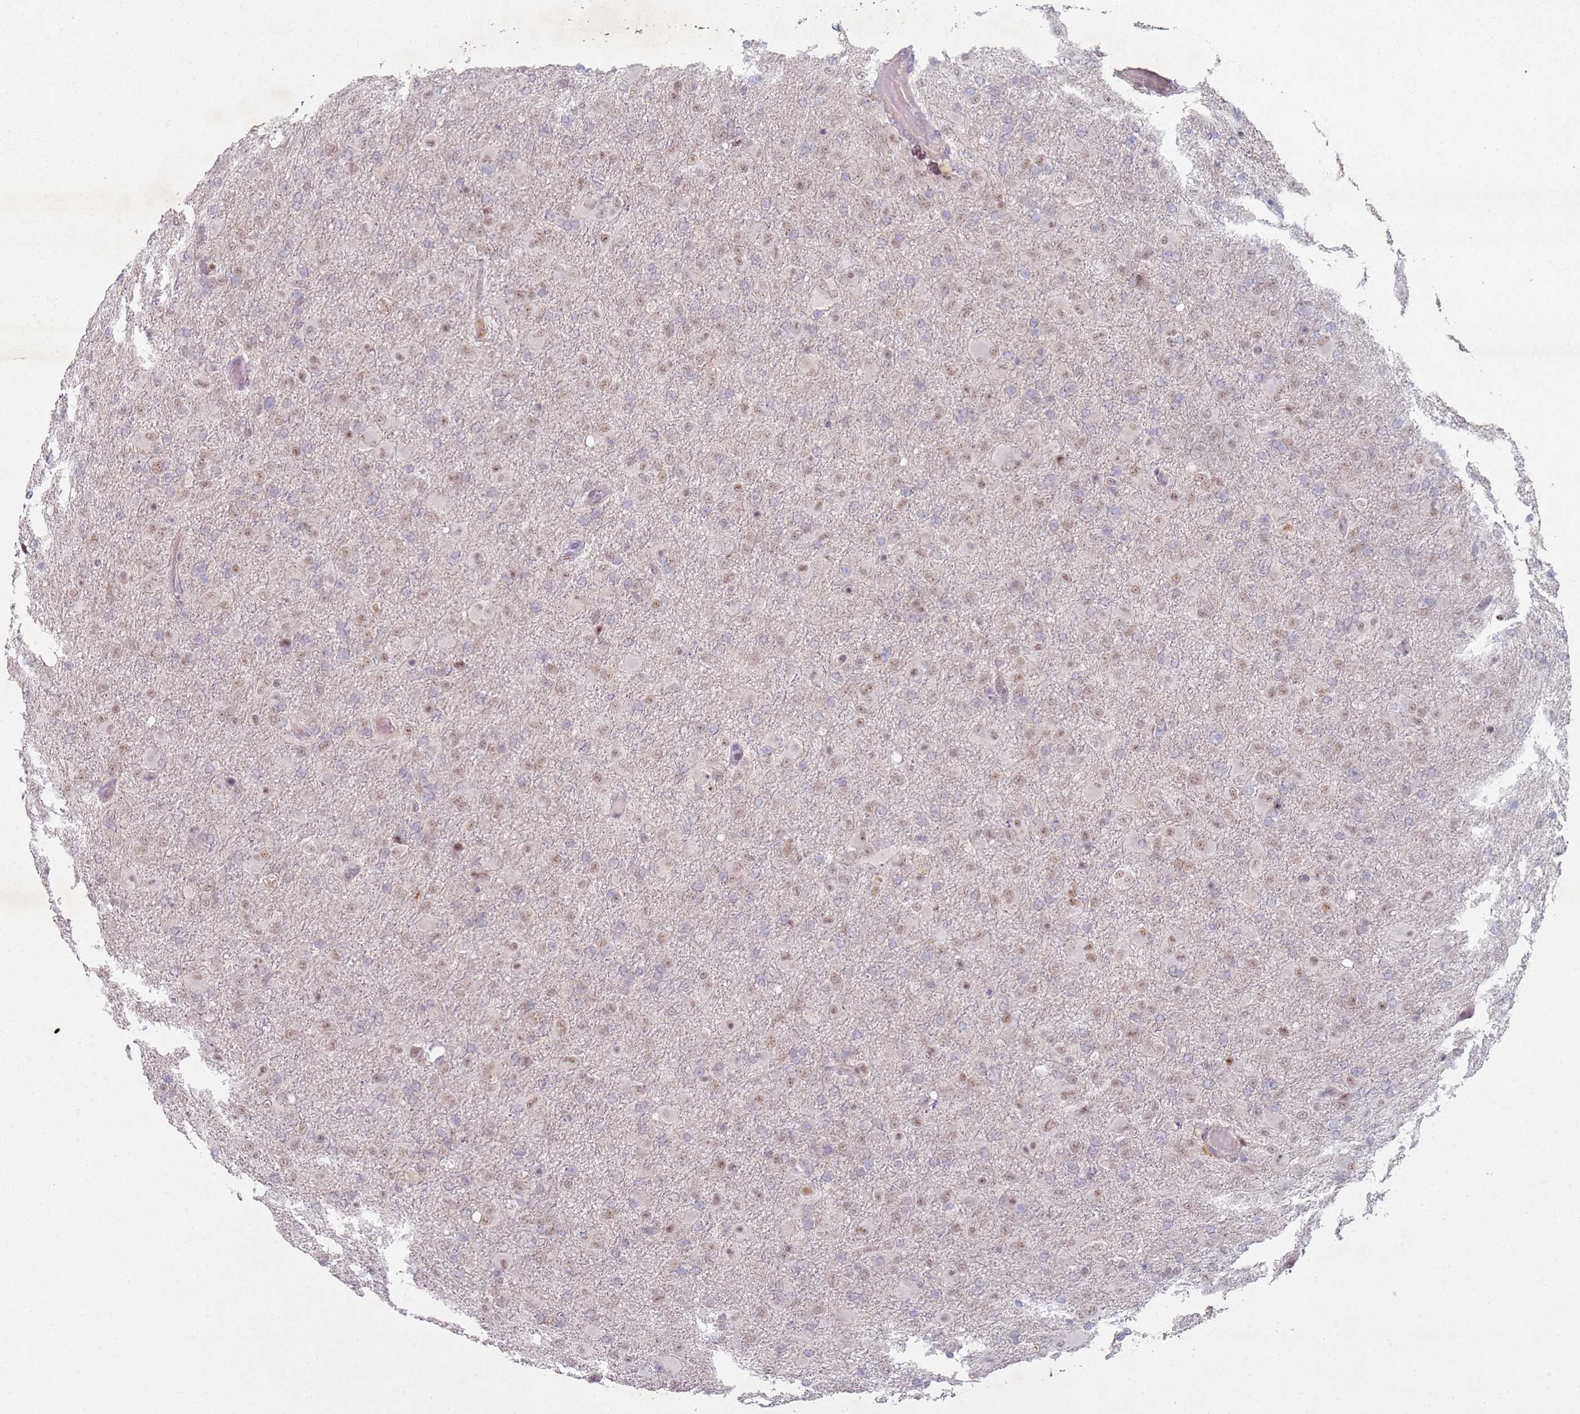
{"staining": {"intensity": "moderate", "quantity": "25%-75%", "location": "nuclear"}, "tissue": "glioma", "cell_type": "Tumor cells", "image_type": "cancer", "snomed": [{"axis": "morphology", "description": "Glioma, malignant, Low grade"}, {"axis": "topography", "description": "Brain"}], "caption": "Immunohistochemistry (IHC) of malignant low-grade glioma shows medium levels of moderate nuclear positivity in approximately 25%-75% of tumor cells.", "gene": "ATF6B", "patient": {"sex": "male", "age": 65}}